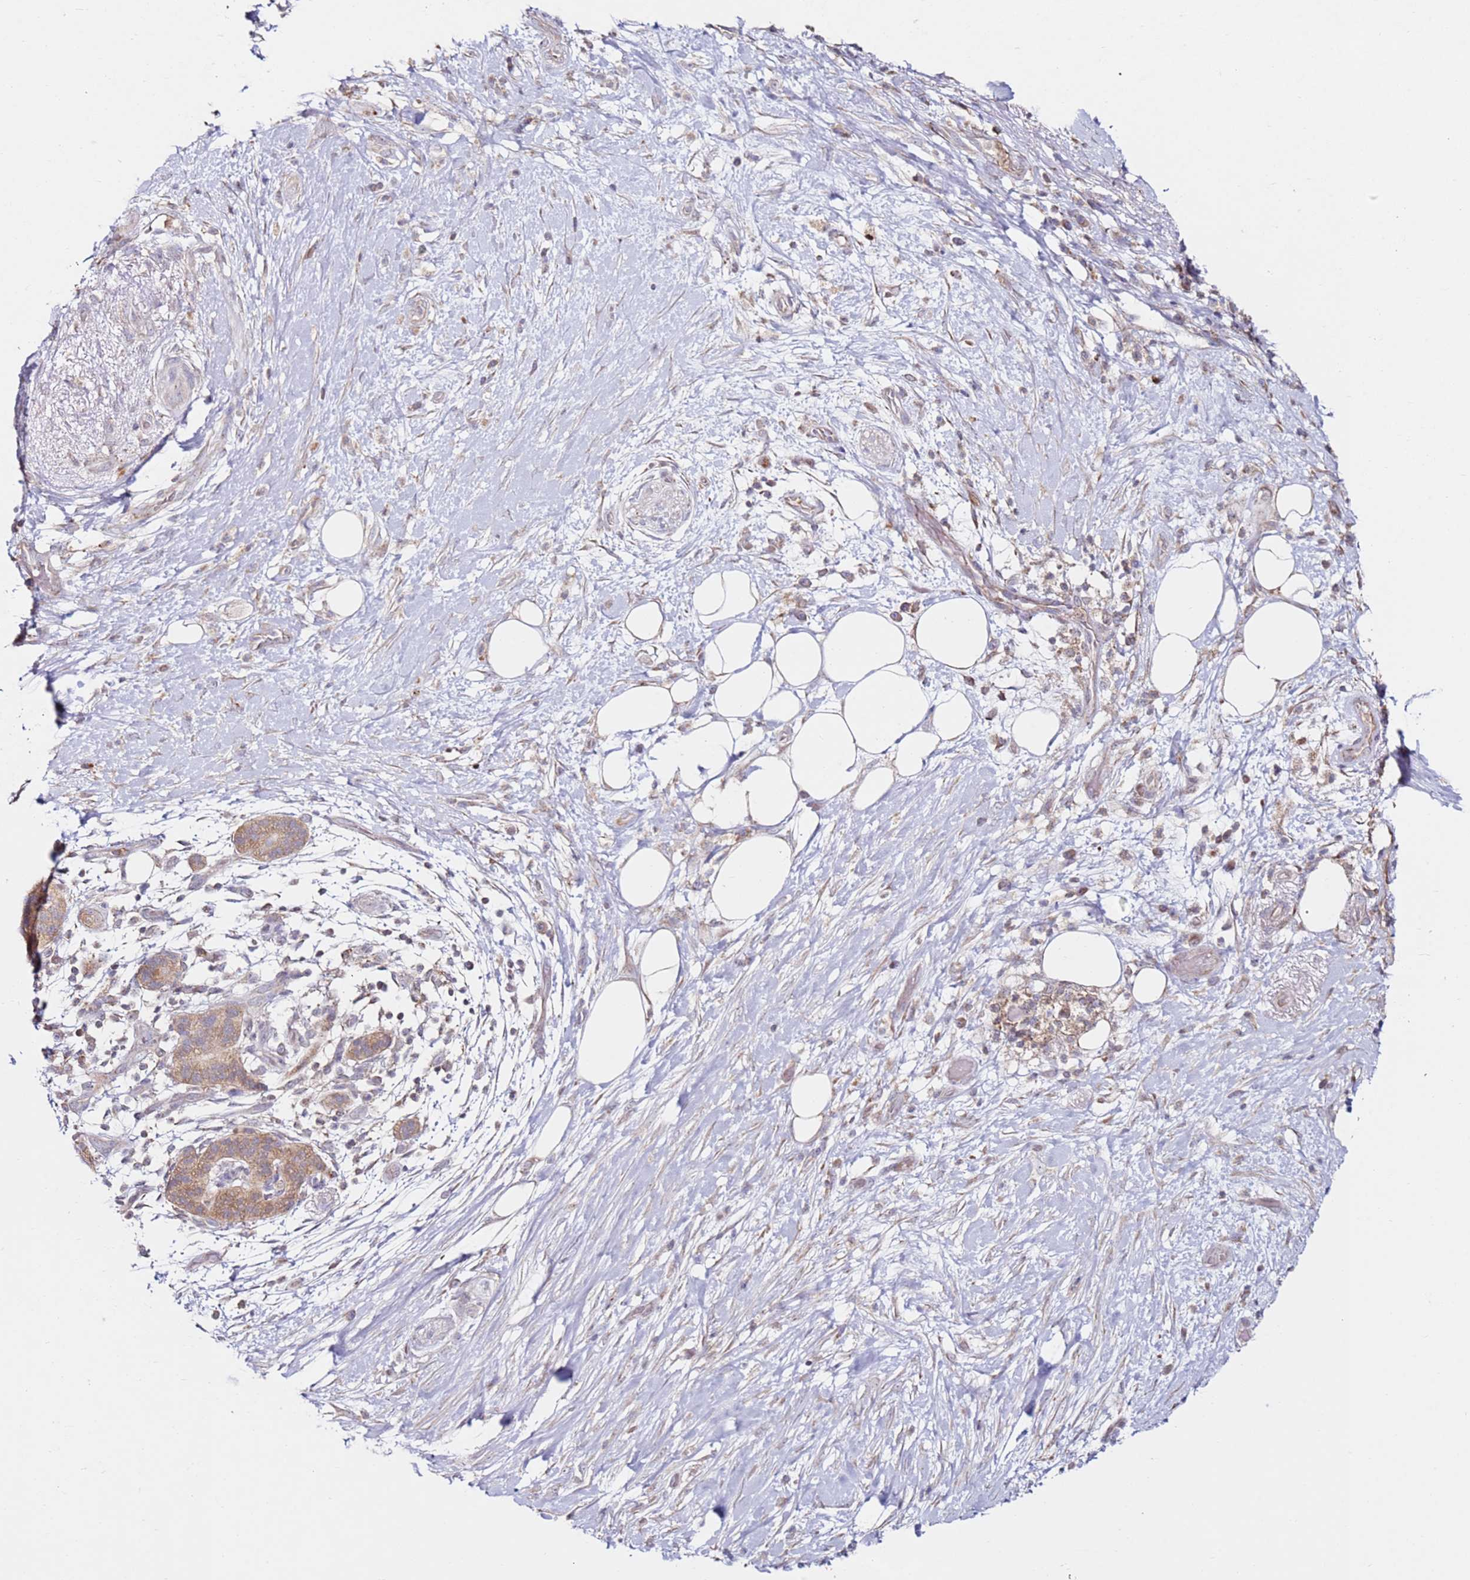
{"staining": {"intensity": "moderate", "quantity": ">75%", "location": "cytoplasmic/membranous"}, "tissue": "pancreatic cancer", "cell_type": "Tumor cells", "image_type": "cancer", "snomed": [{"axis": "morphology", "description": "Adenocarcinoma, NOS"}, {"axis": "topography", "description": "Pancreas"}], "caption": "Brown immunohistochemical staining in human pancreatic adenocarcinoma displays moderate cytoplasmic/membranous expression in about >75% of tumor cells. (DAB (3,3'-diaminobenzidine) IHC with brightfield microscopy, high magnification).", "gene": "CNOT9", "patient": {"sex": "female", "age": 72}}